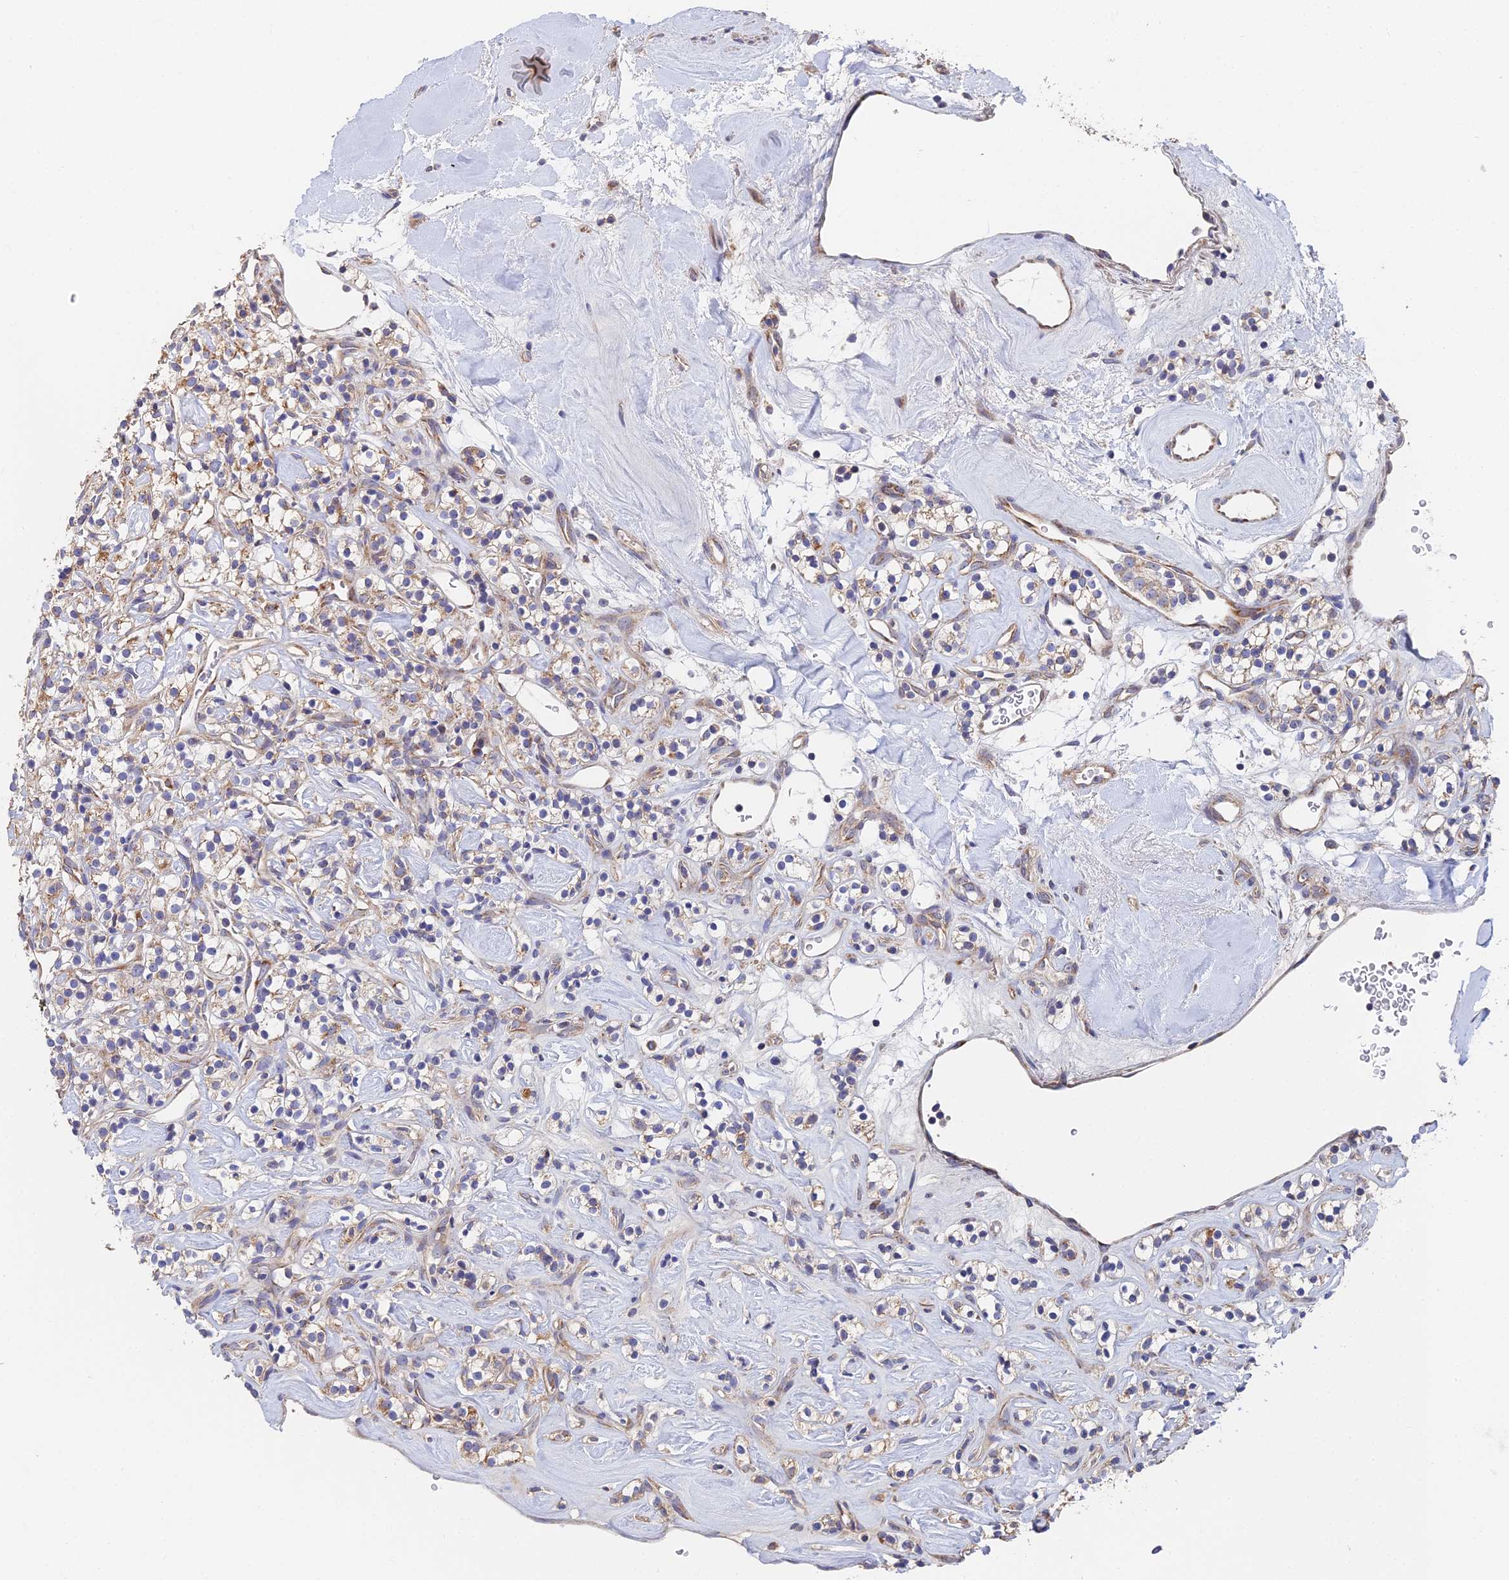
{"staining": {"intensity": "weak", "quantity": "25%-75%", "location": "cytoplasmic/membranous"}, "tissue": "renal cancer", "cell_type": "Tumor cells", "image_type": "cancer", "snomed": [{"axis": "morphology", "description": "Adenocarcinoma, NOS"}, {"axis": "topography", "description": "Kidney"}], "caption": "Renal cancer stained with IHC displays weak cytoplasmic/membranous expression in approximately 25%-75% of tumor cells.", "gene": "ECSIT", "patient": {"sex": "male", "age": 77}}